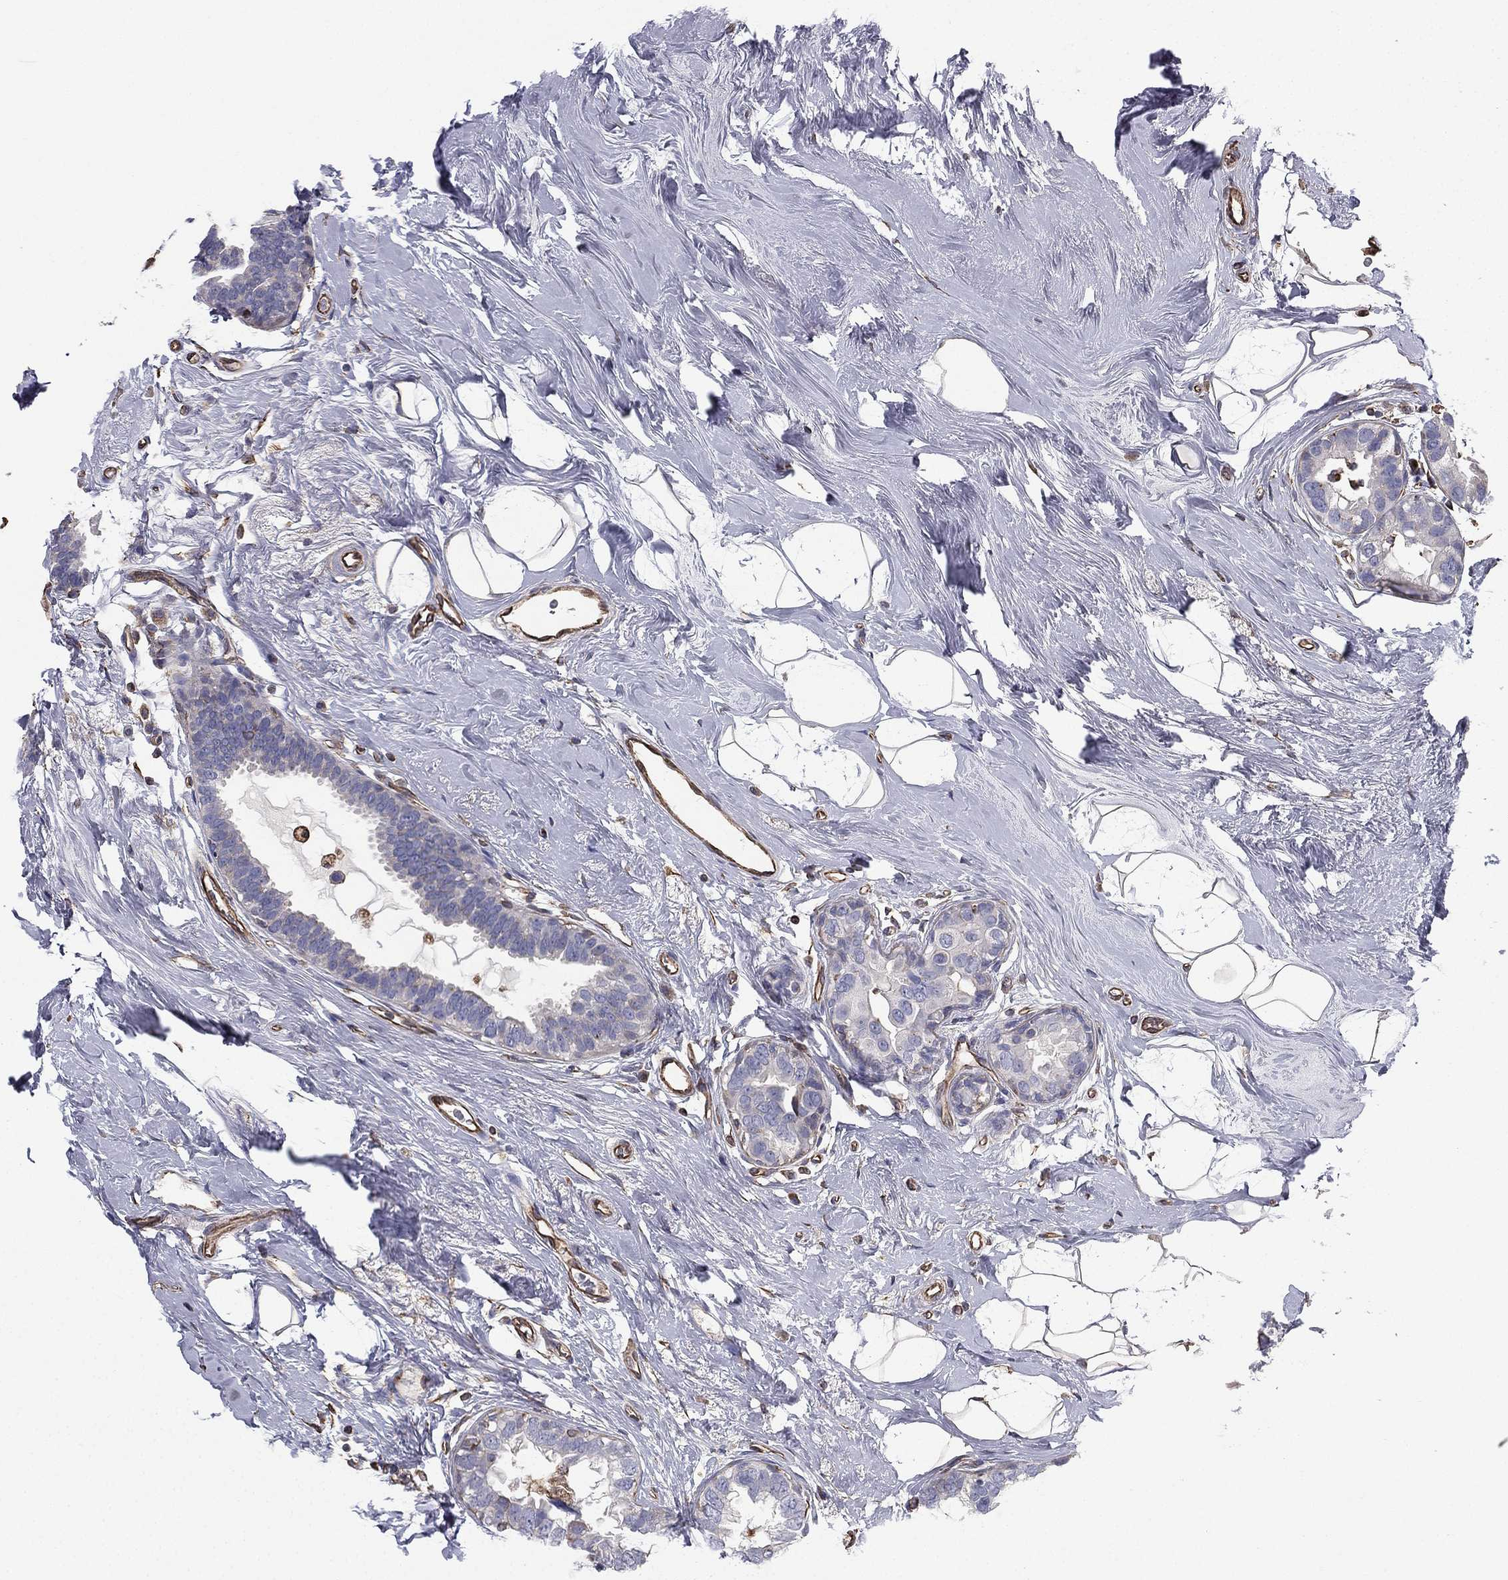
{"staining": {"intensity": "negative", "quantity": "none", "location": "none"}, "tissue": "breast cancer", "cell_type": "Tumor cells", "image_type": "cancer", "snomed": [{"axis": "morphology", "description": "Duct carcinoma"}, {"axis": "topography", "description": "Breast"}], "caption": "The photomicrograph reveals no significant positivity in tumor cells of breast intraductal carcinoma.", "gene": "SCUBE1", "patient": {"sex": "female", "age": 55}}